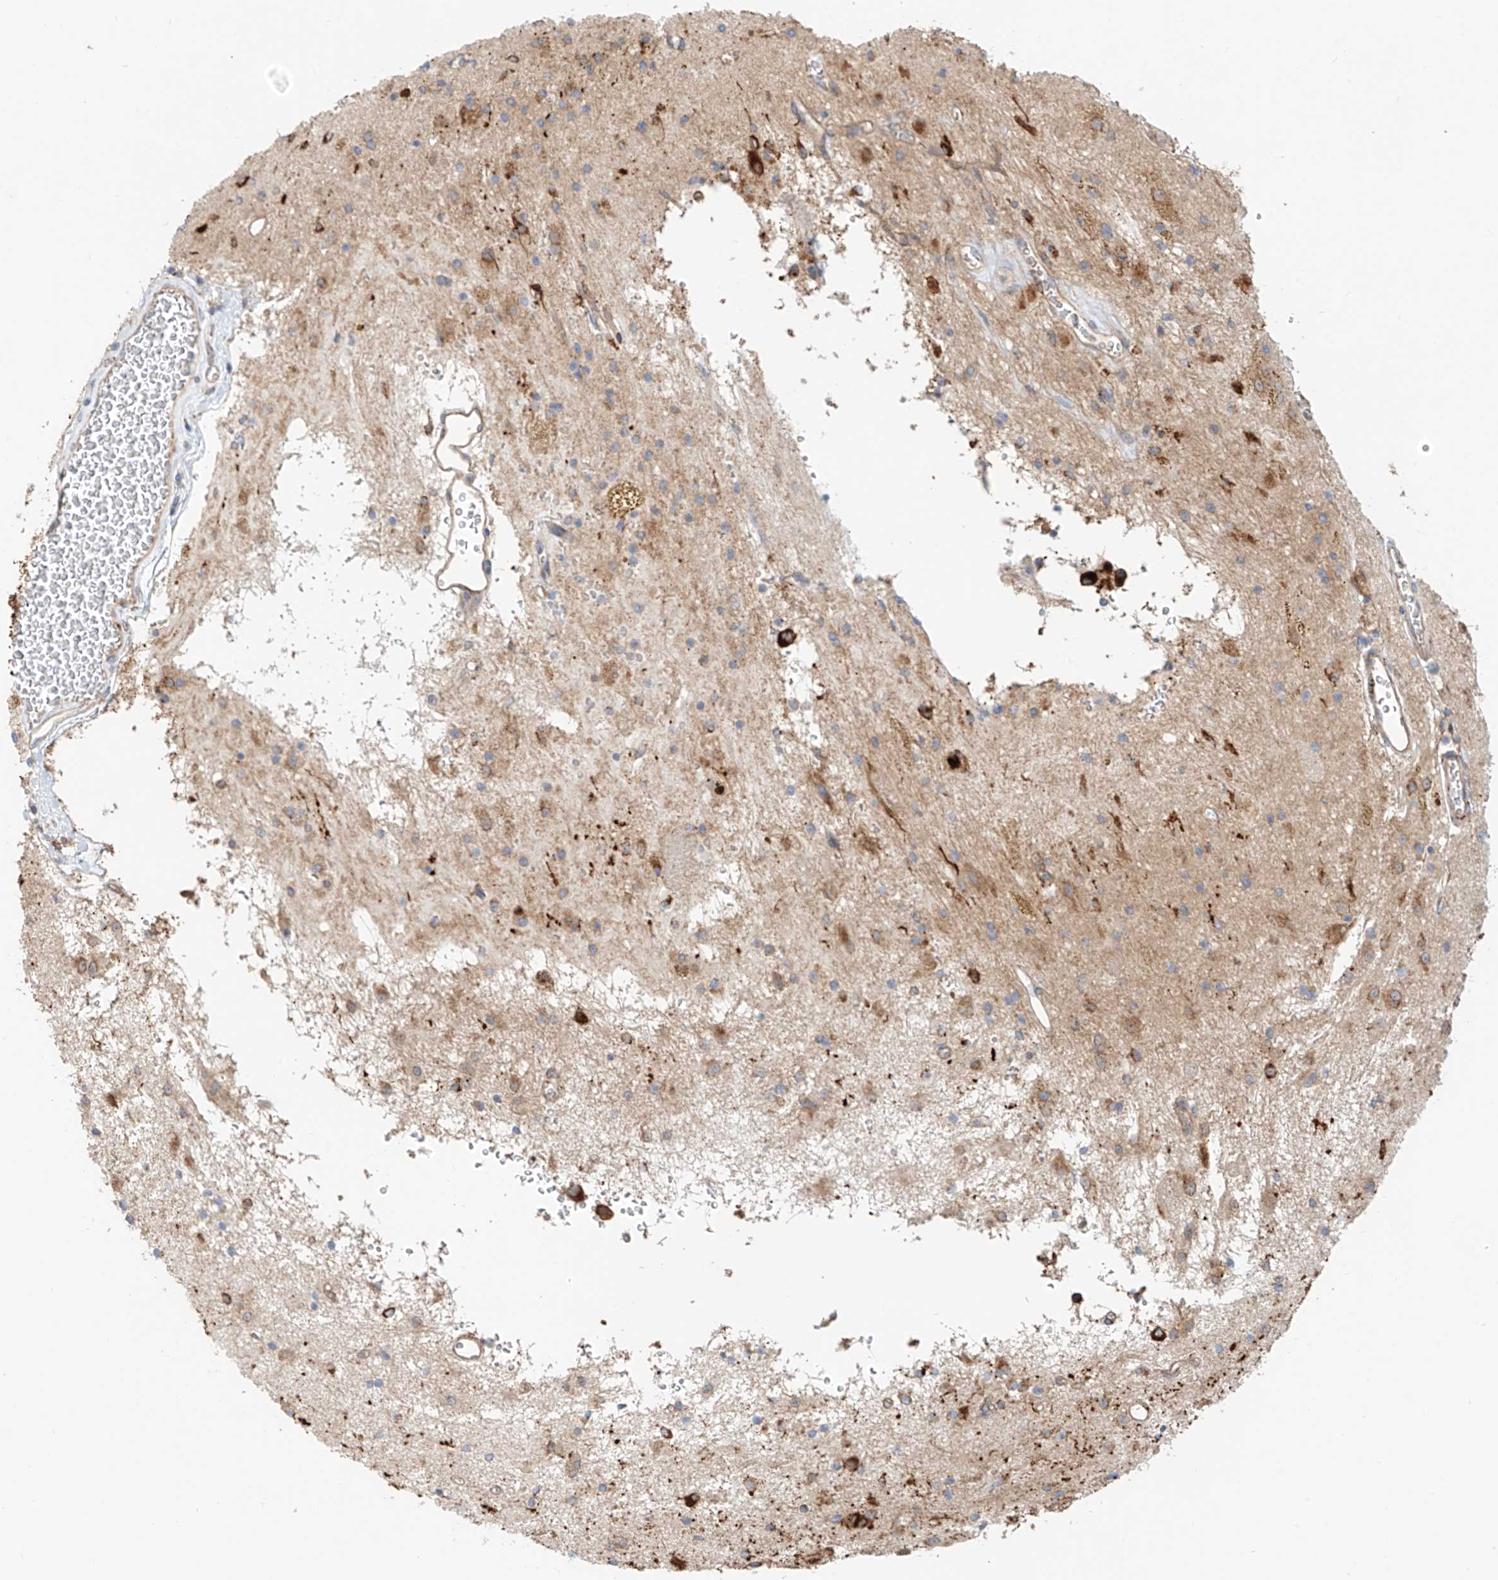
{"staining": {"intensity": "moderate", "quantity": "25%-75%", "location": "cytoplasmic/membranous"}, "tissue": "glioma", "cell_type": "Tumor cells", "image_type": "cancer", "snomed": [{"axis": "morphology", "description": "Glioma, malignant, High grade"}, {"axis": "topography", "description": "Brain"}], "caption": "Moderate cytoplasmic/membranous positivity is identified in approximately 25%-75% of tumor cells in glioma.", "gene": "SNAP29", "patient": {"sex": "male", "age": 34}}